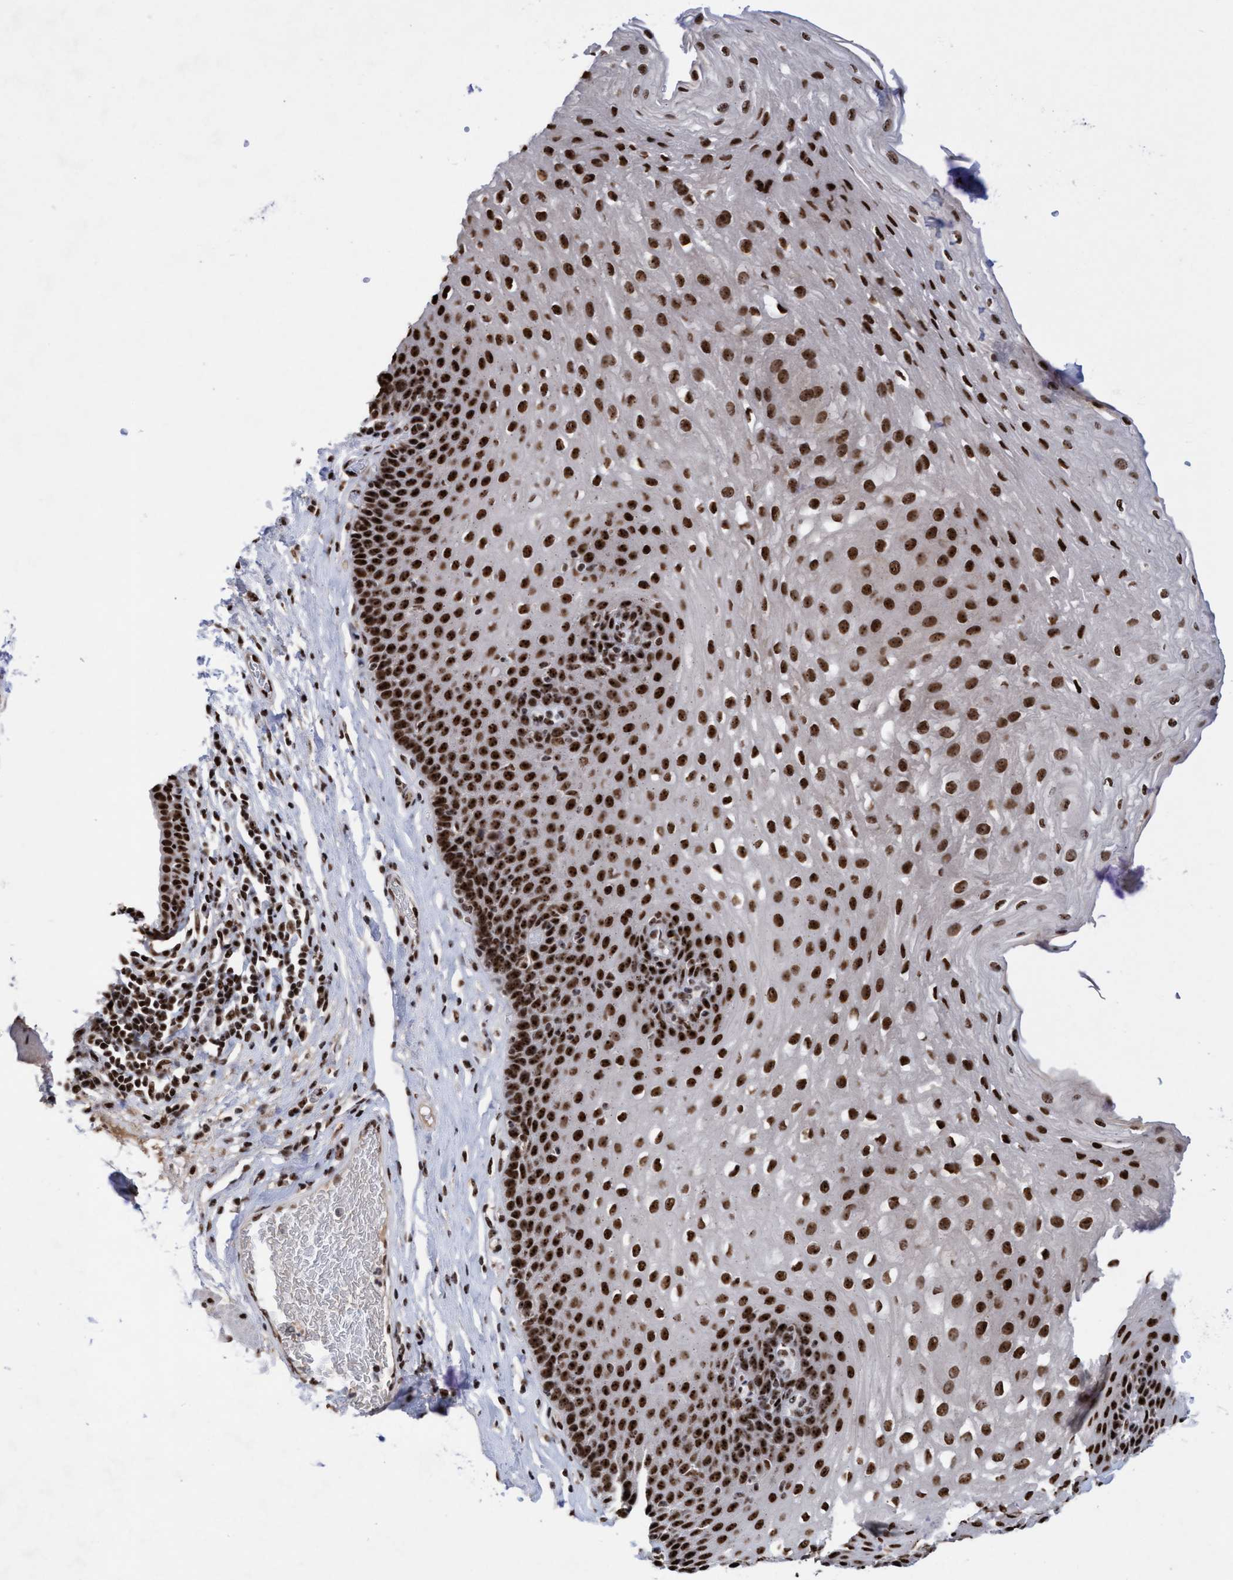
{"staining": {"intensity": "strong", "quantity": ">75%", "location": "nuclear"}, "tissue": "esophagus", "cell_type": "Squamous epithelial cells", "image_type": "normal", "snomed": [{"axis": "morphology", "description": "Normal tissue, NOS"}, {"axis": "topography", "description": "Esophagus"}], "caption": "Strong nuclear expression is seen in about >75% of squamous epithelial cells in normal esophagus. (brown staining indicates protein expression, while blue staining denotes nuclei).", "gene": "EFCAB10", "patient": {"sex": "female", "age": 66}}